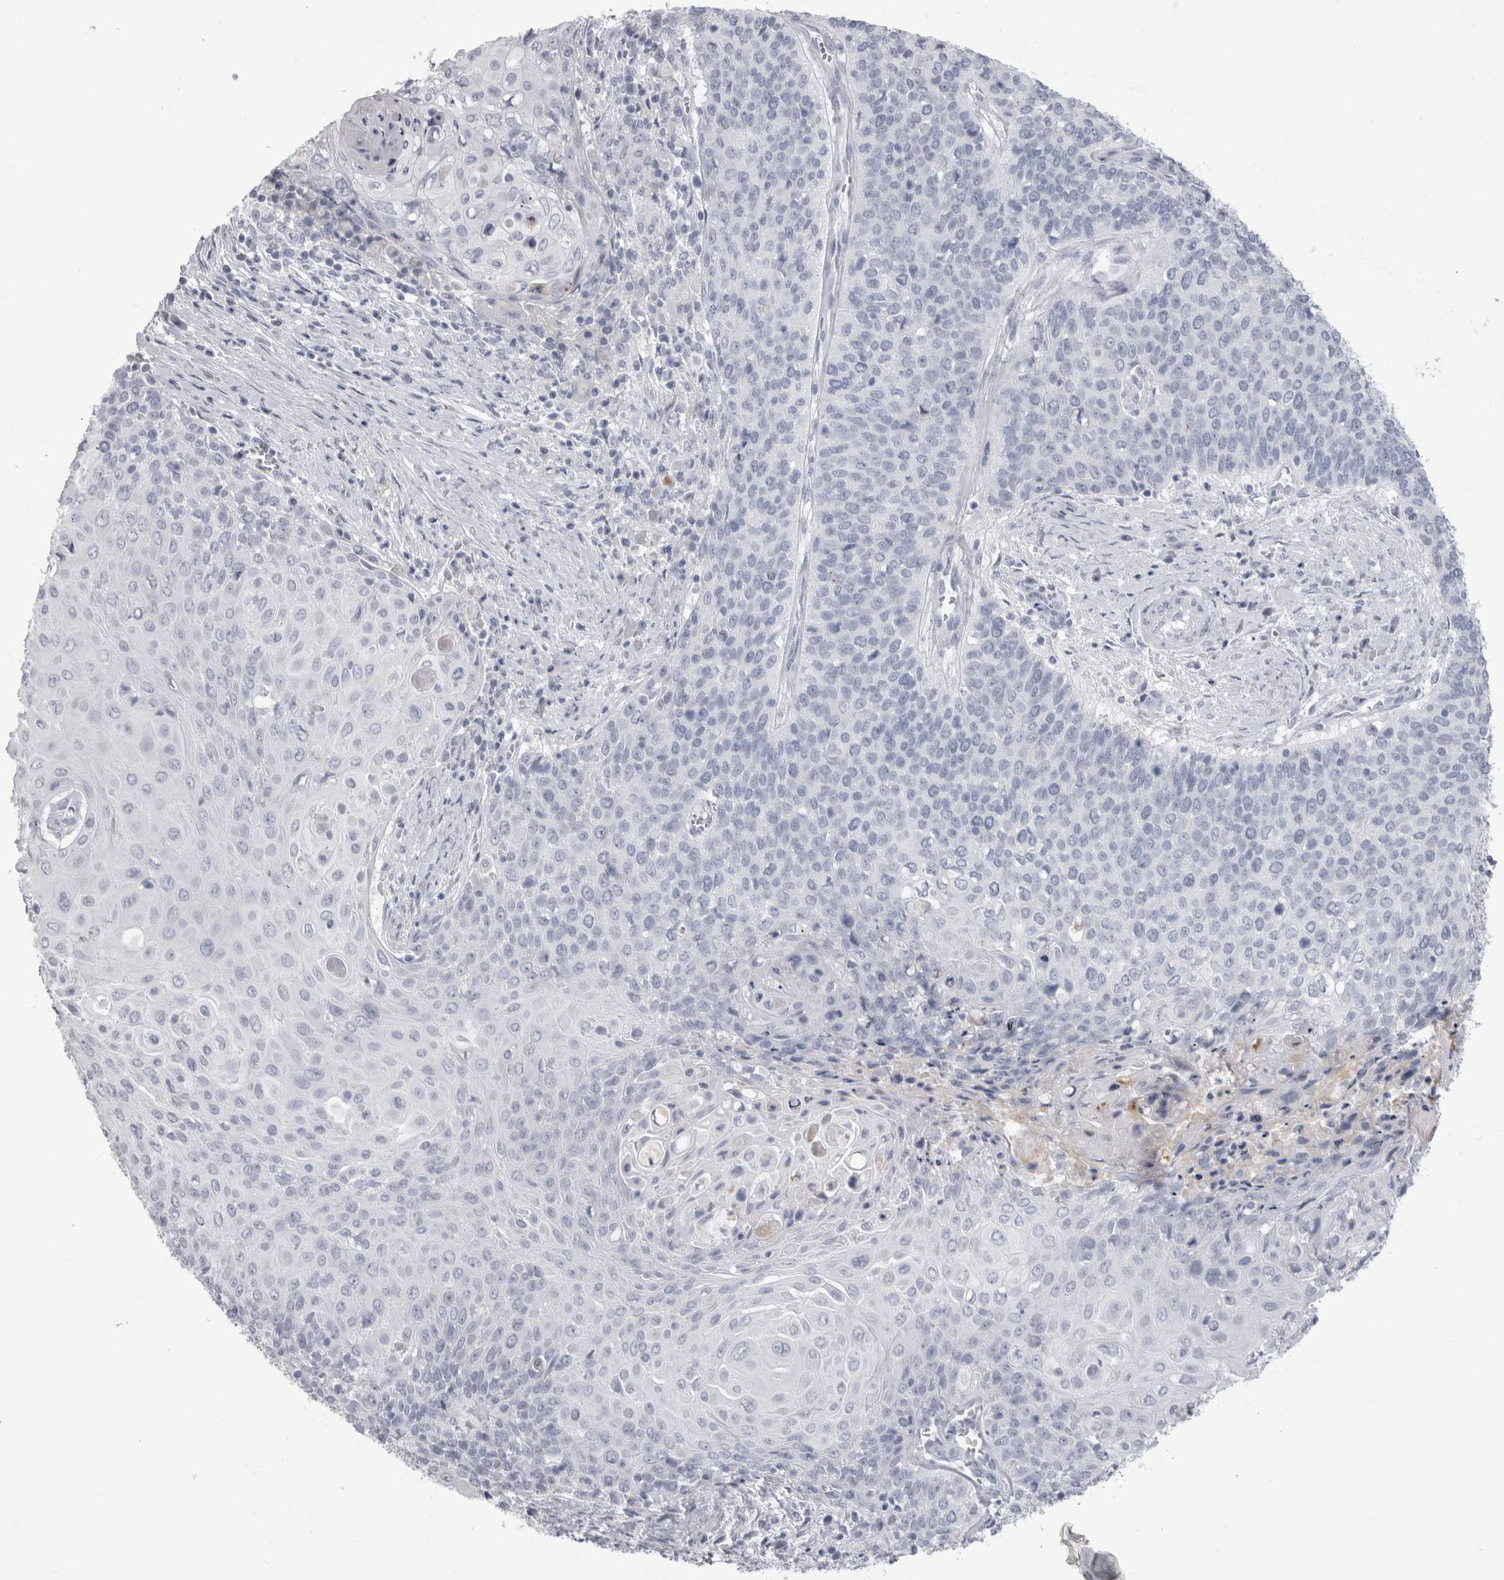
{"staining": {"intensity": "negative", "quantity": "none", "location": "none"}, "tissue": "cervical cancer", "cell_type": "Tumor cells", "image_type": "cancer", "snomed": [{"axis": "morphology", "description": "Squamous cell carcinoma, NOS"}, {"axis": "topography", "description": "Cervix"}], "caption": "Immunohistochemistry of human cervical squamous cell carcinoma exhibits no expression in tumor cells.", "gene": "ADAM2", "patient": {"sex": "female", "age": 39}}